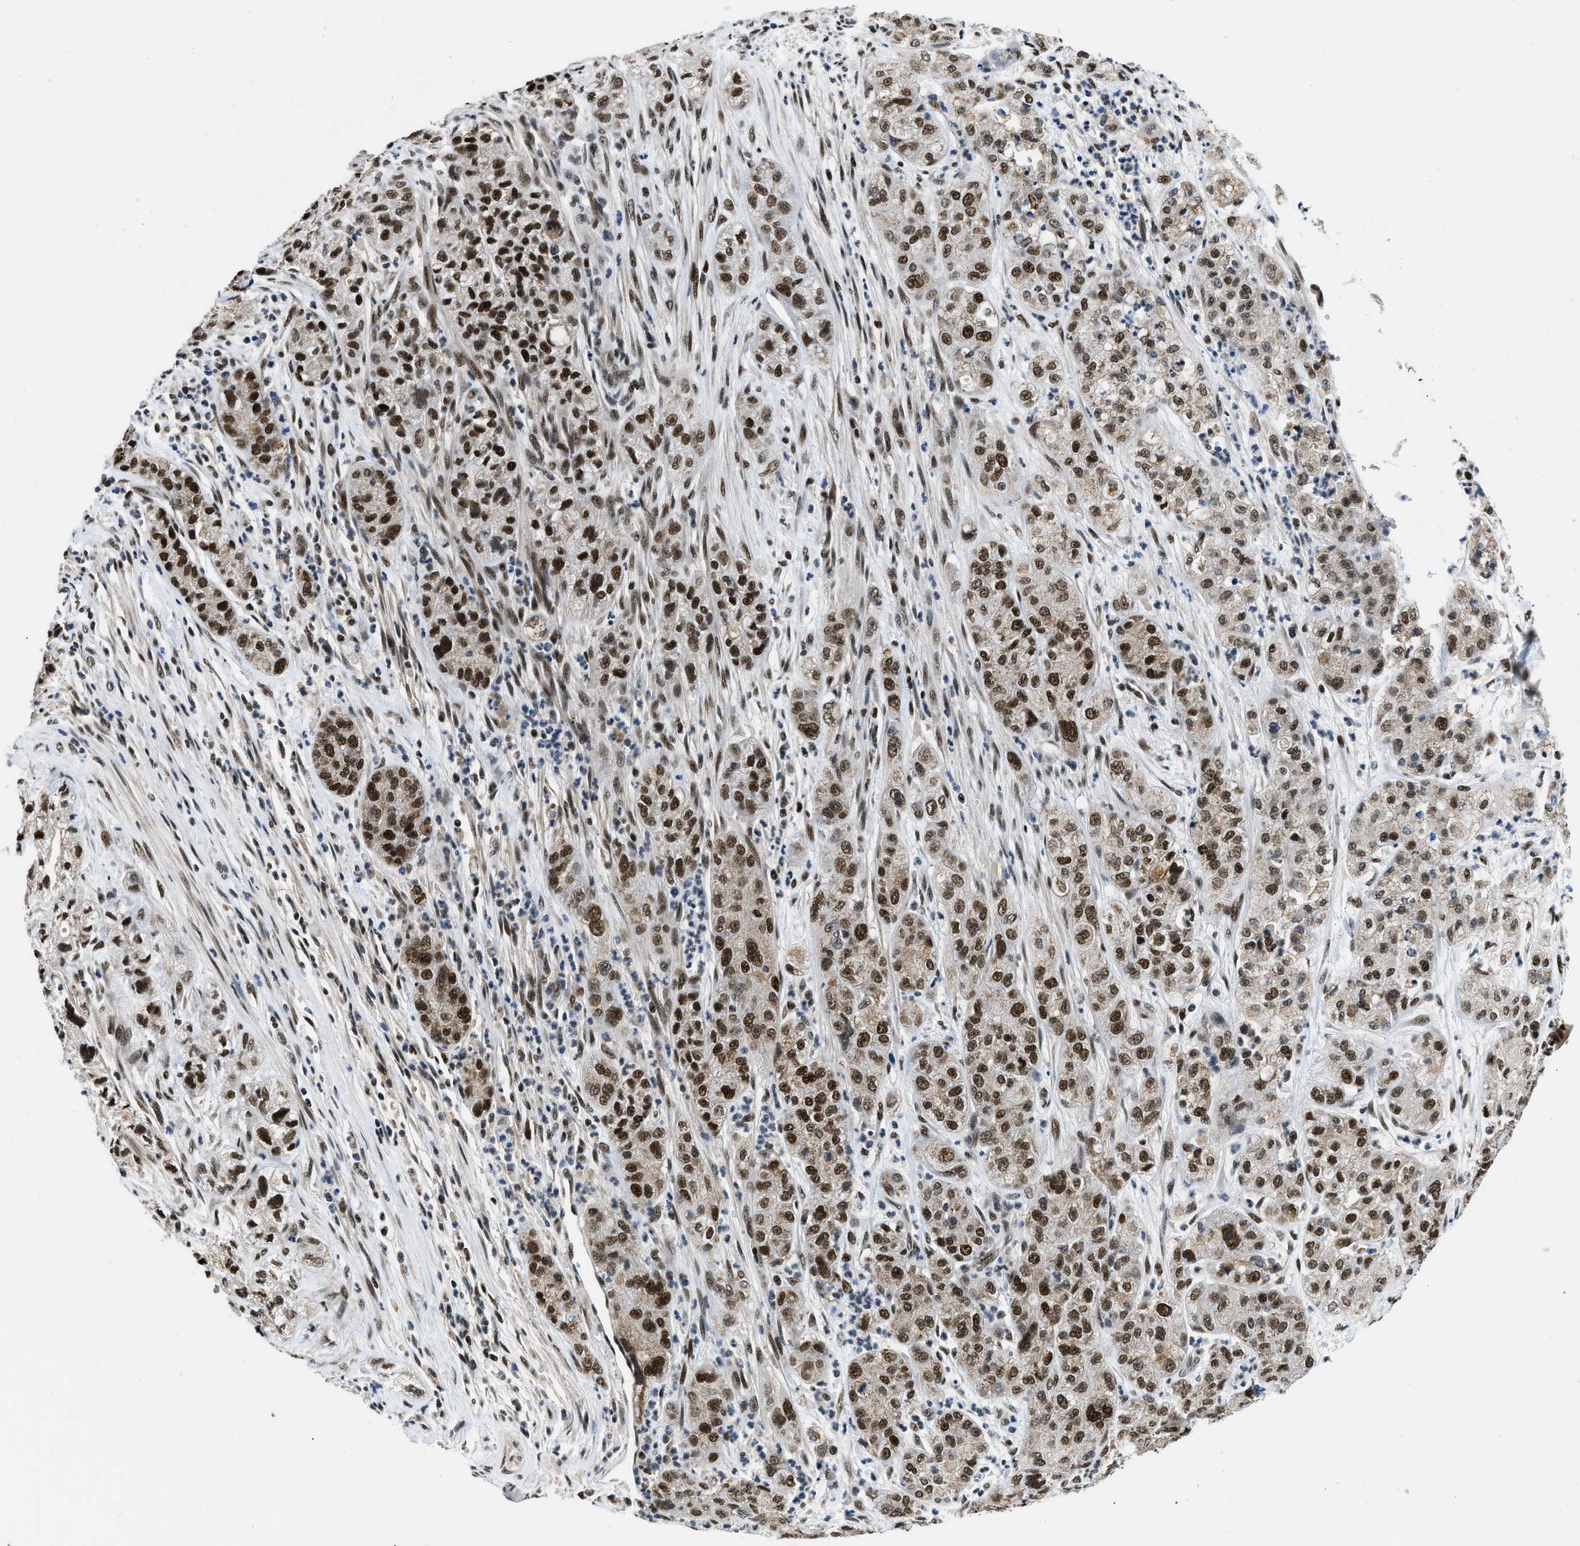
{"staining": {"intensity": "strong", "quantity": ">75%", "location": "nuclear"}, "tissue": "pancreatic cancer", "cell_type": "Tumor cells", "image_type": "cancer", "snomed": [{"axis": "morphology", "description": "Adenocarcinoma, NOS"}, {"axis": "topography", "description": "Pancreas"}], "caption": "IHC of pancreatic cancer demonstrates high levels of strong nuclear staining in approximately >75% of tumor cells.", "gene": "KDM3B", "patient": {"sex": "female", "age": 78}}